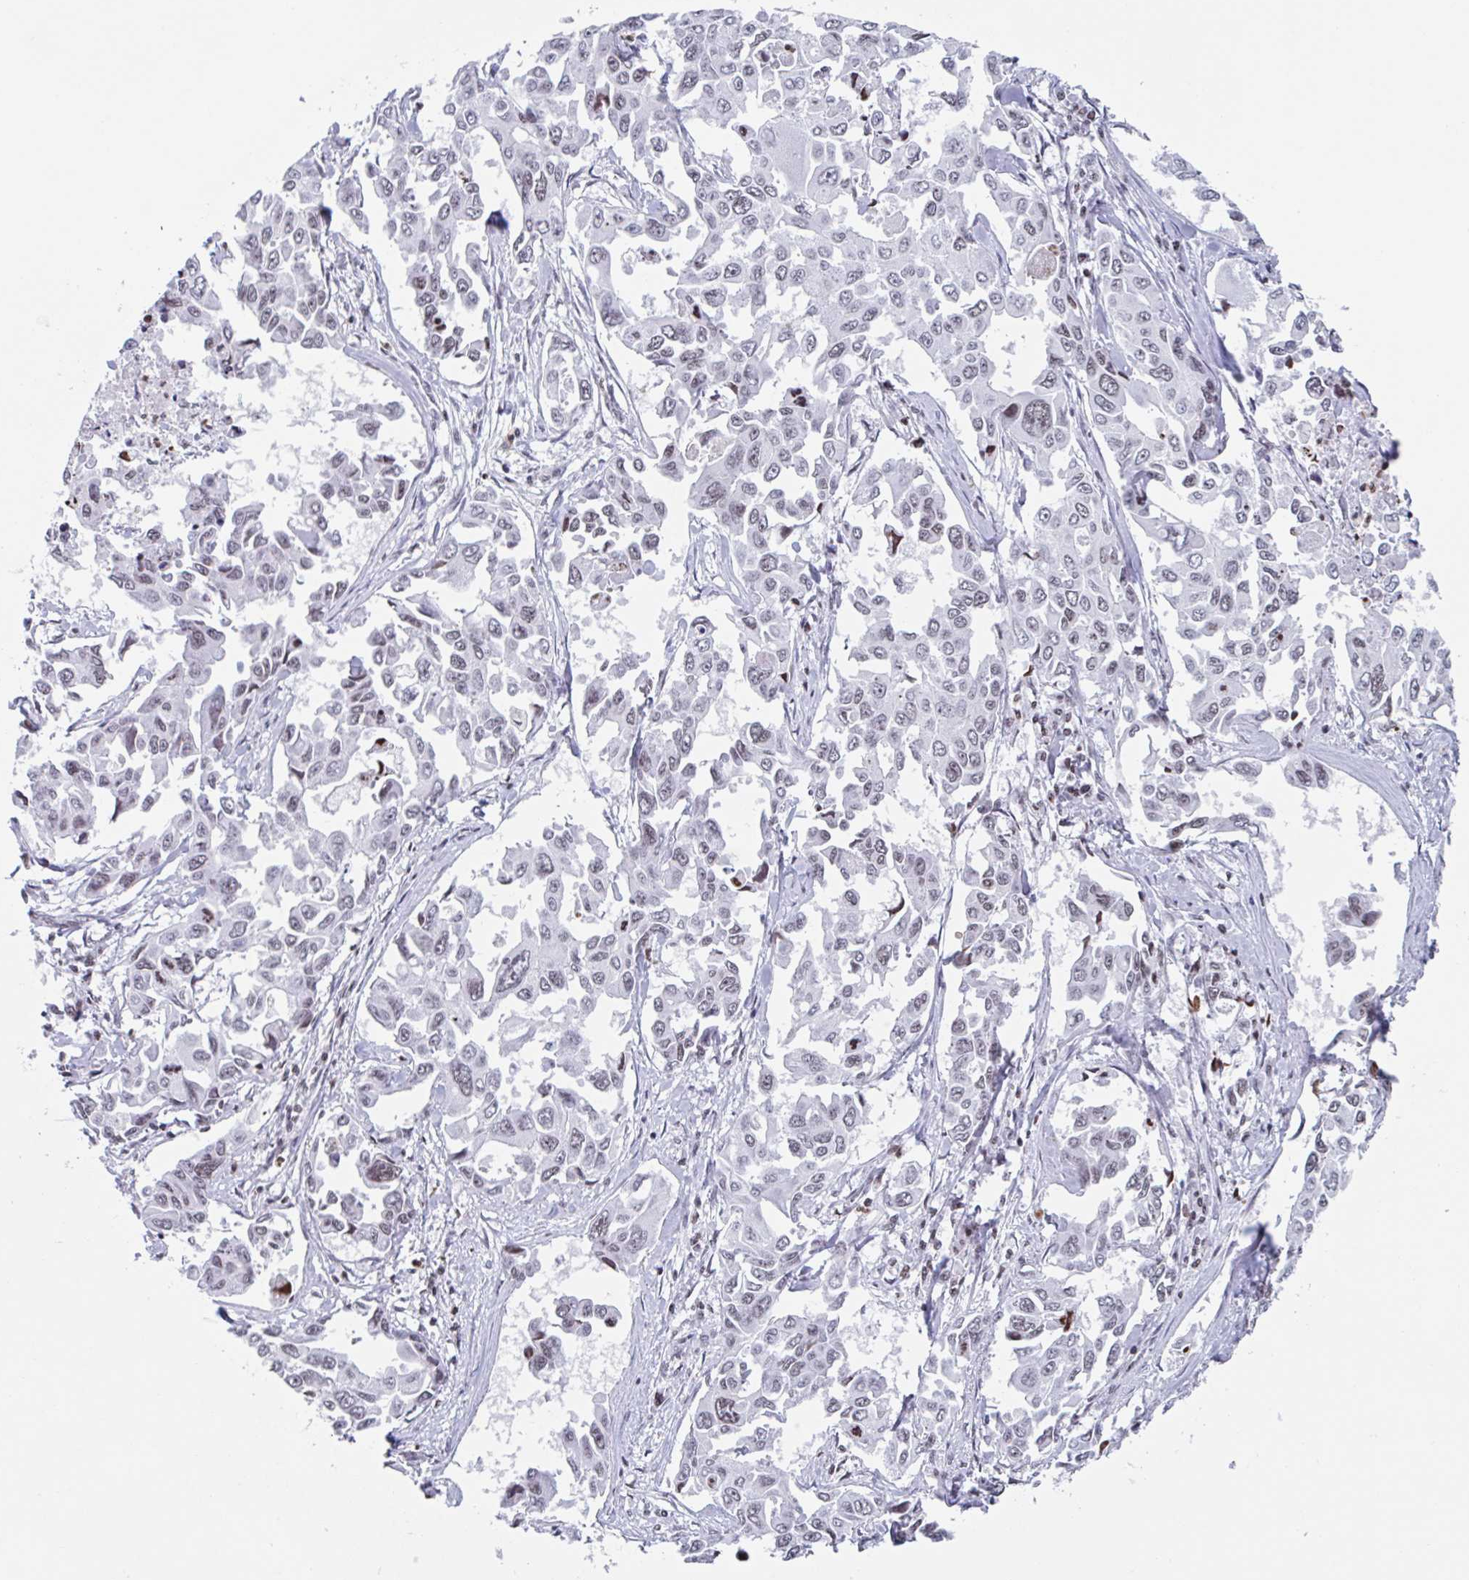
{"staining": {"intensity": "weak", "quantity": ">75%", "location": "nuclear"}, "tissue": "lung cancer", "cell_type": "Tumor cells", "image_type": "cancer", "snomed": [{"axis": "morphology", "description": "Adenocarcinoma, NOS"}, {"axis": "topography", "description": "Lung"}], "caption": "About >75% of tumor cells in human lung cancer (adenocarcinoma) show weak nuclear protein staining as visualized by brown immunohistochemical staining.", "gene": "NOL6", "patient": {"sex": "male", "age": 64}}